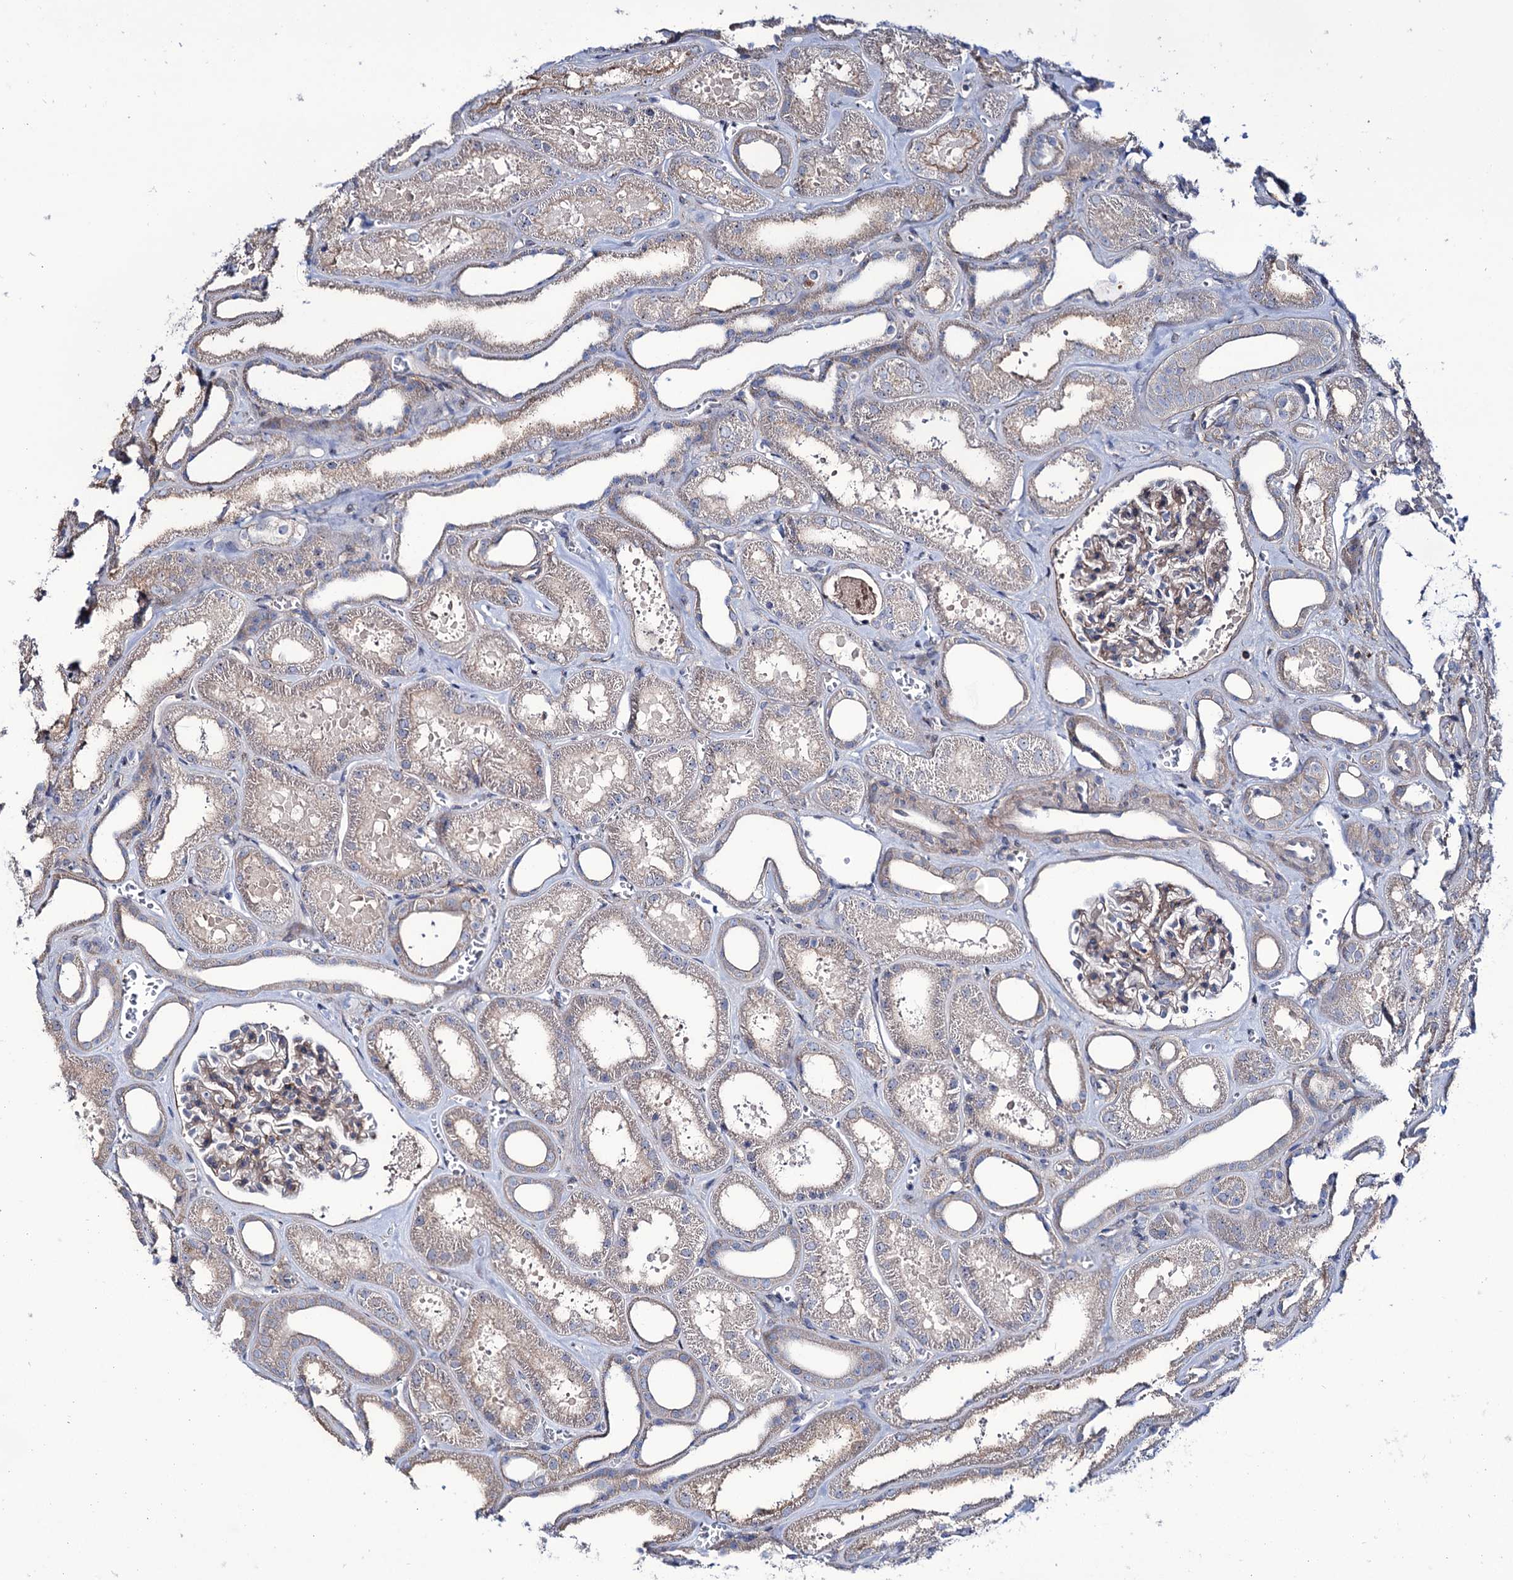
{"staining": {"intensity": "moderate", "quantity": "25%-75%", "location": "cytoplasmic/membranous"}, "tissue": "kidney", "cell_type": "Cells in glomeruli", "image_type": "normal", "snomed": [{"axis": "morphology", "description": "Normal tissue, NOS"}, {"axis": "morphology", "description": "Adenocarcinoma, NOS"}, {"axis": "topography", "description": "Kidney"}], "caption": "Brown immunohistochemical staining in normal kidney exhibits moderate cytoplasmic/membranous positivity in about 25%-75% of cells in glomeruli. The staining is performed using DAB brown chromogen to label protein expression. The nuclei are counter-stained blue using hematoxylin.", "gene": "SEC24A", "patient": {"sex": "female", "age": 68}}